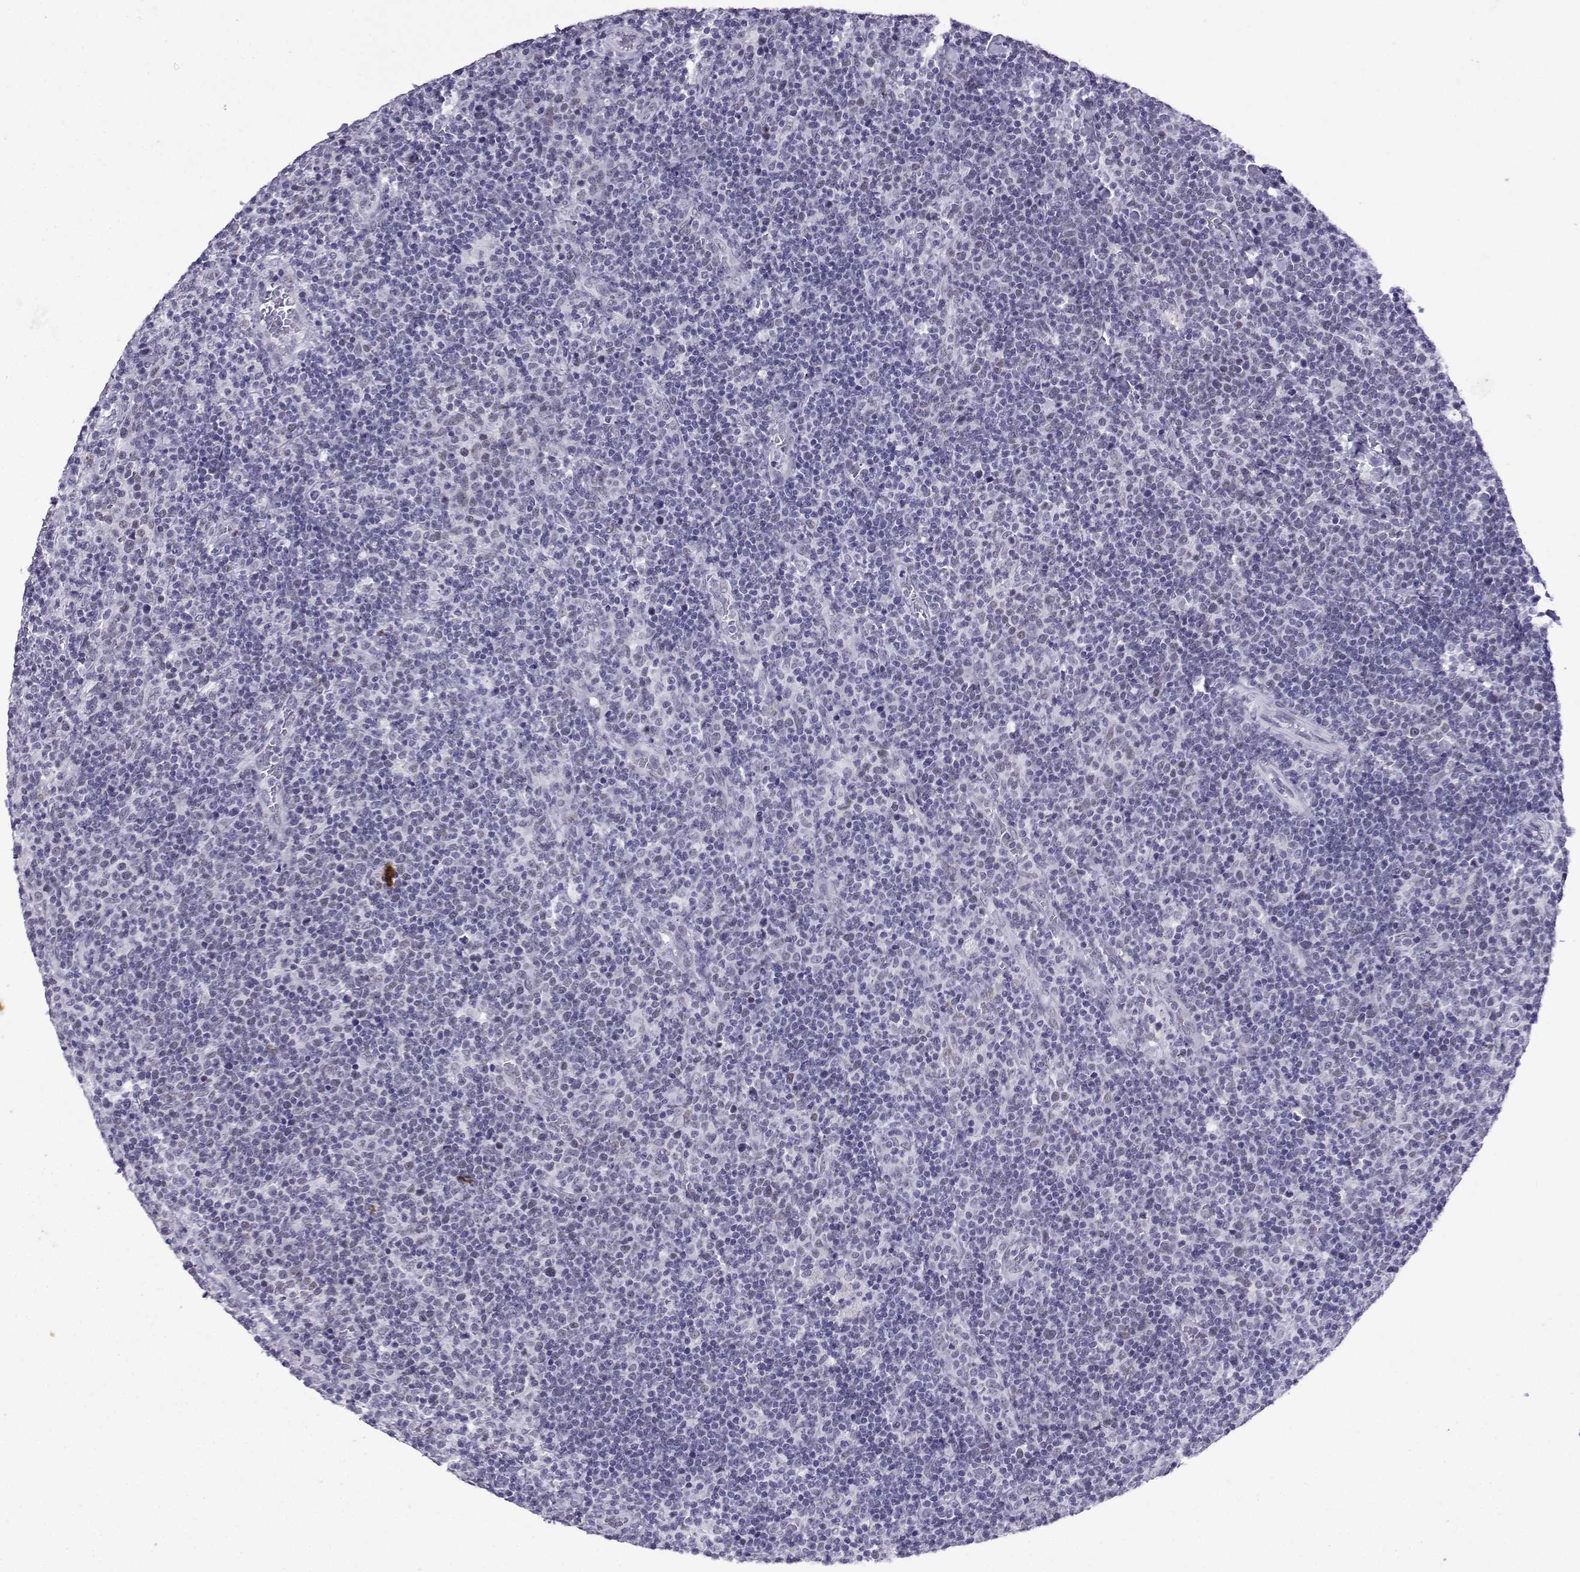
{"staining": {"intensity": "negative", "quantity": "none", "location": "none"}, "tissue": "lymphoma", "cell_type": "Tumor cells", "image_type": "cancer", "snomed": [{"axis": "morphology", "description": "Malignant lymphoma, non-Hodgkin's type, High grade"}, {"axis": "topography", "description": "Lymph node"}], "caption": "This micrograph is of lymphoma stained with IHC to label a protein in brown with the nuclei are counter-stained blue. There is no positivity in tumor cells.", "gene": "LORICRIN", "patient": {"sex": "male", "age": 61}}